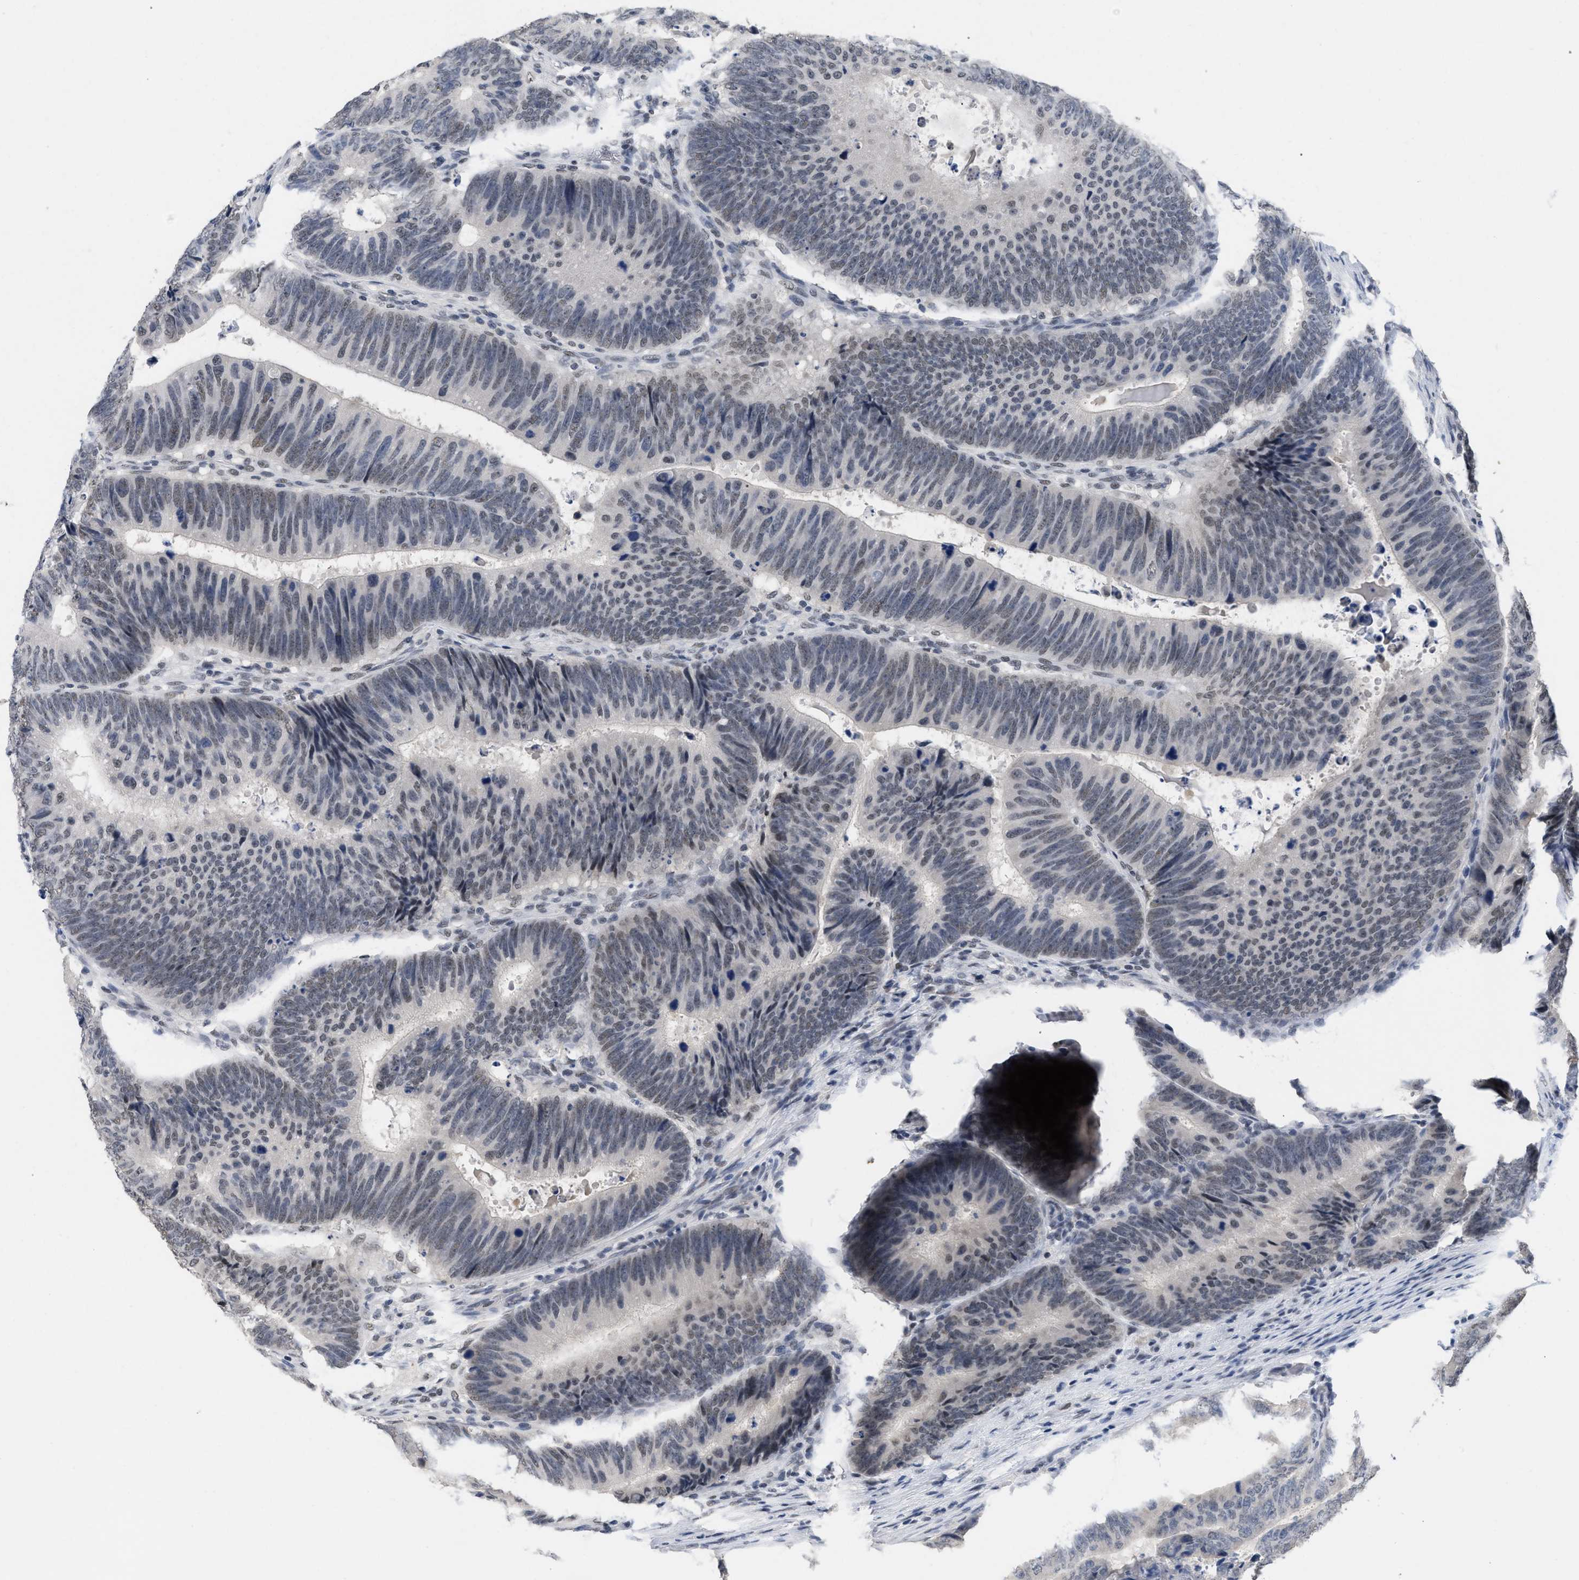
{"staining": {"intensity": "moderate", "quantity": "<25%", "location": "nuclear"}, "tissue": "colorectal cancer", "cell_type": "Tumor cells", "image_type": "cancer", "snomed": [{"axis": "morphology", "description": "Adenocarcinoma, NOS"}, {"axis": "topography", "description": "Colon"}], "caption": "DAB immunohistochemical staining of human colorectal cancer (adenocarcinoma) reveals moderate nuclear protein positivity in approximately <25% of tumor cells. (DAB (3,3'-diaminobenzidine) IHC with brightfield microscopy, high magnification).", "gene": "GGNBP2", "patient": {"sex": "male", "age": 56}}